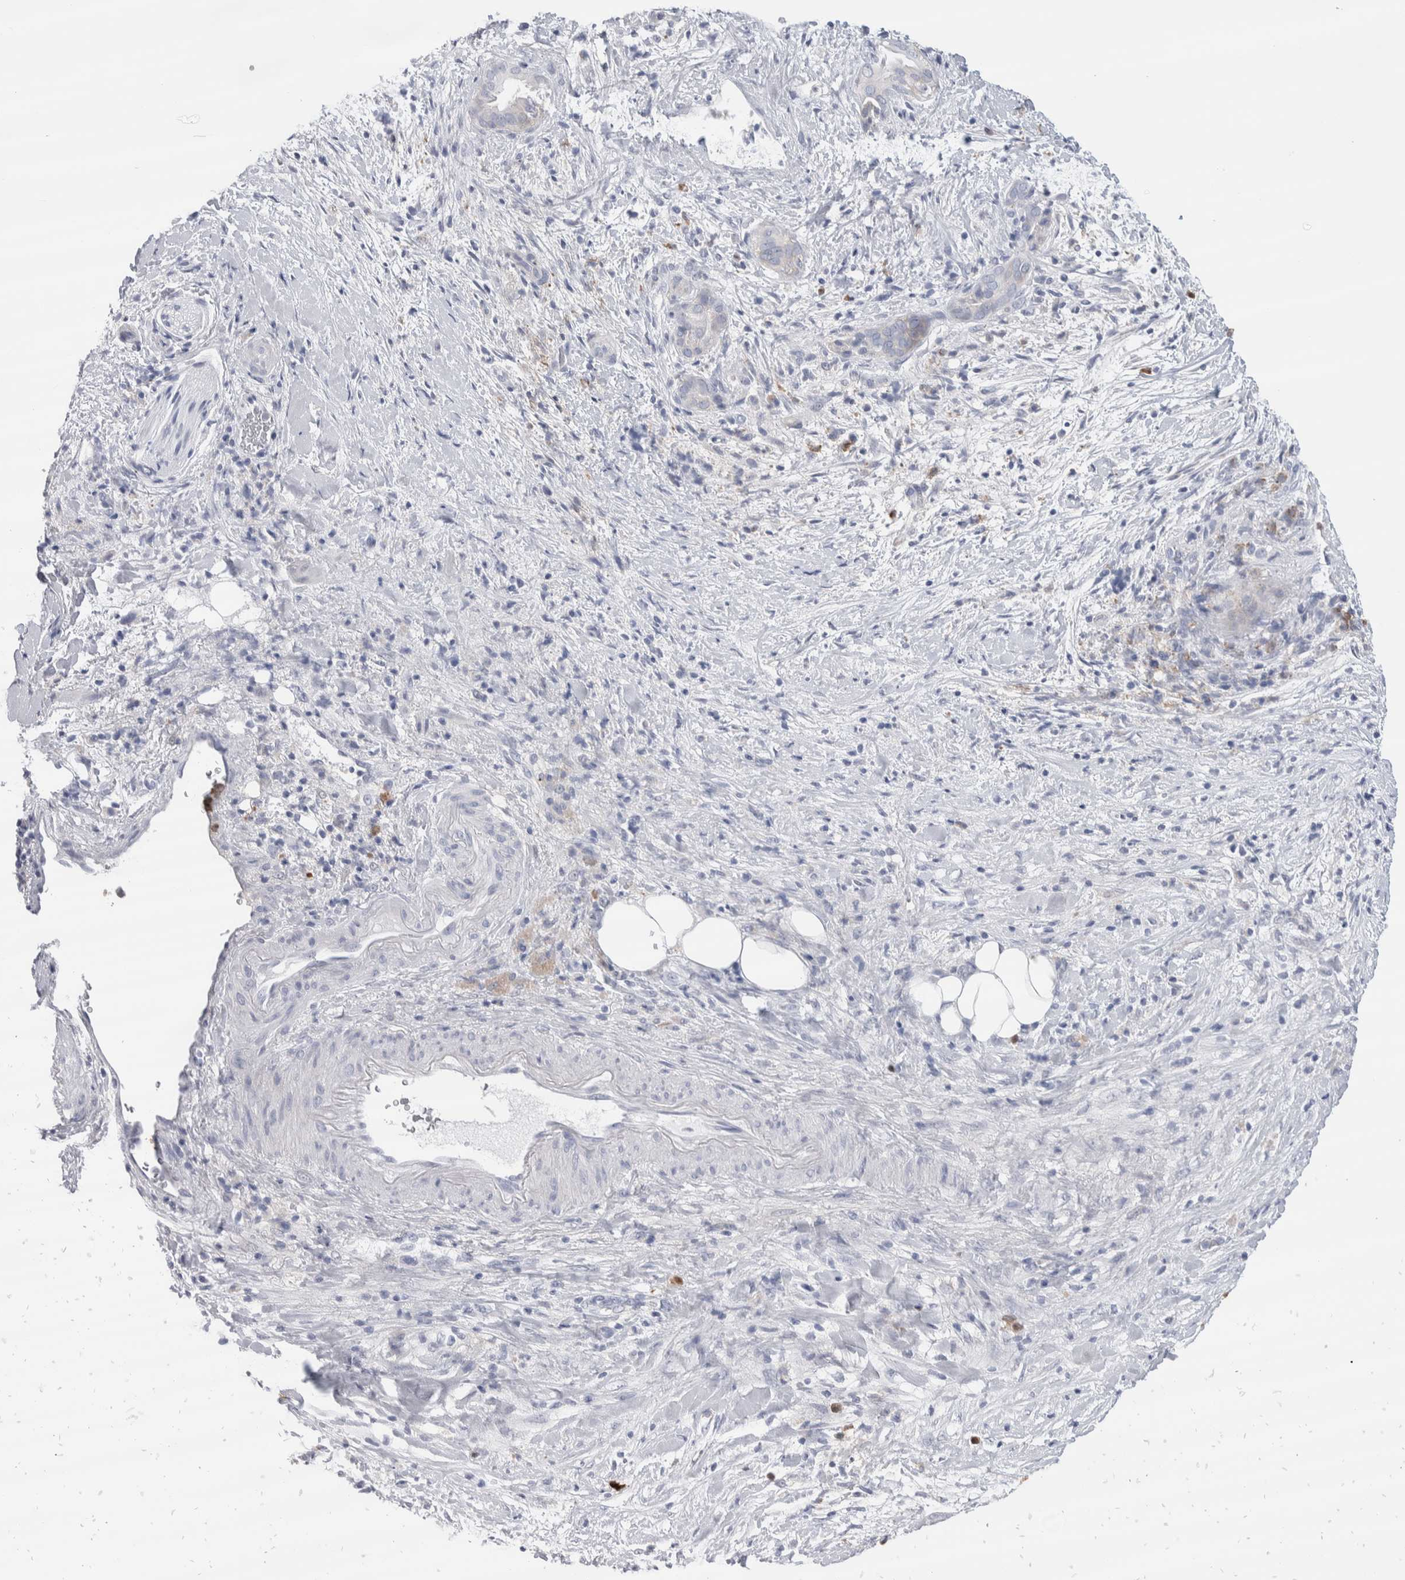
{"staining": {"intensity": "negative", "quantity": "none", "location": "none"}, "tissue": "pancreatic cancer", "cell_type": "Tumor cells", "image_type": "cancer", "snomed": [{"axis": "morphology", "description": "Adenocarcinoma, NOS"}, {"axis": "topography", "description": "Pancreas"}], "caption": "Tumor cells show no significant protein positivity in pancreatic cancer (adenocarcinoma).", "gene": "LURAP1L", "patient": {"sex": "male", "age": 58}}